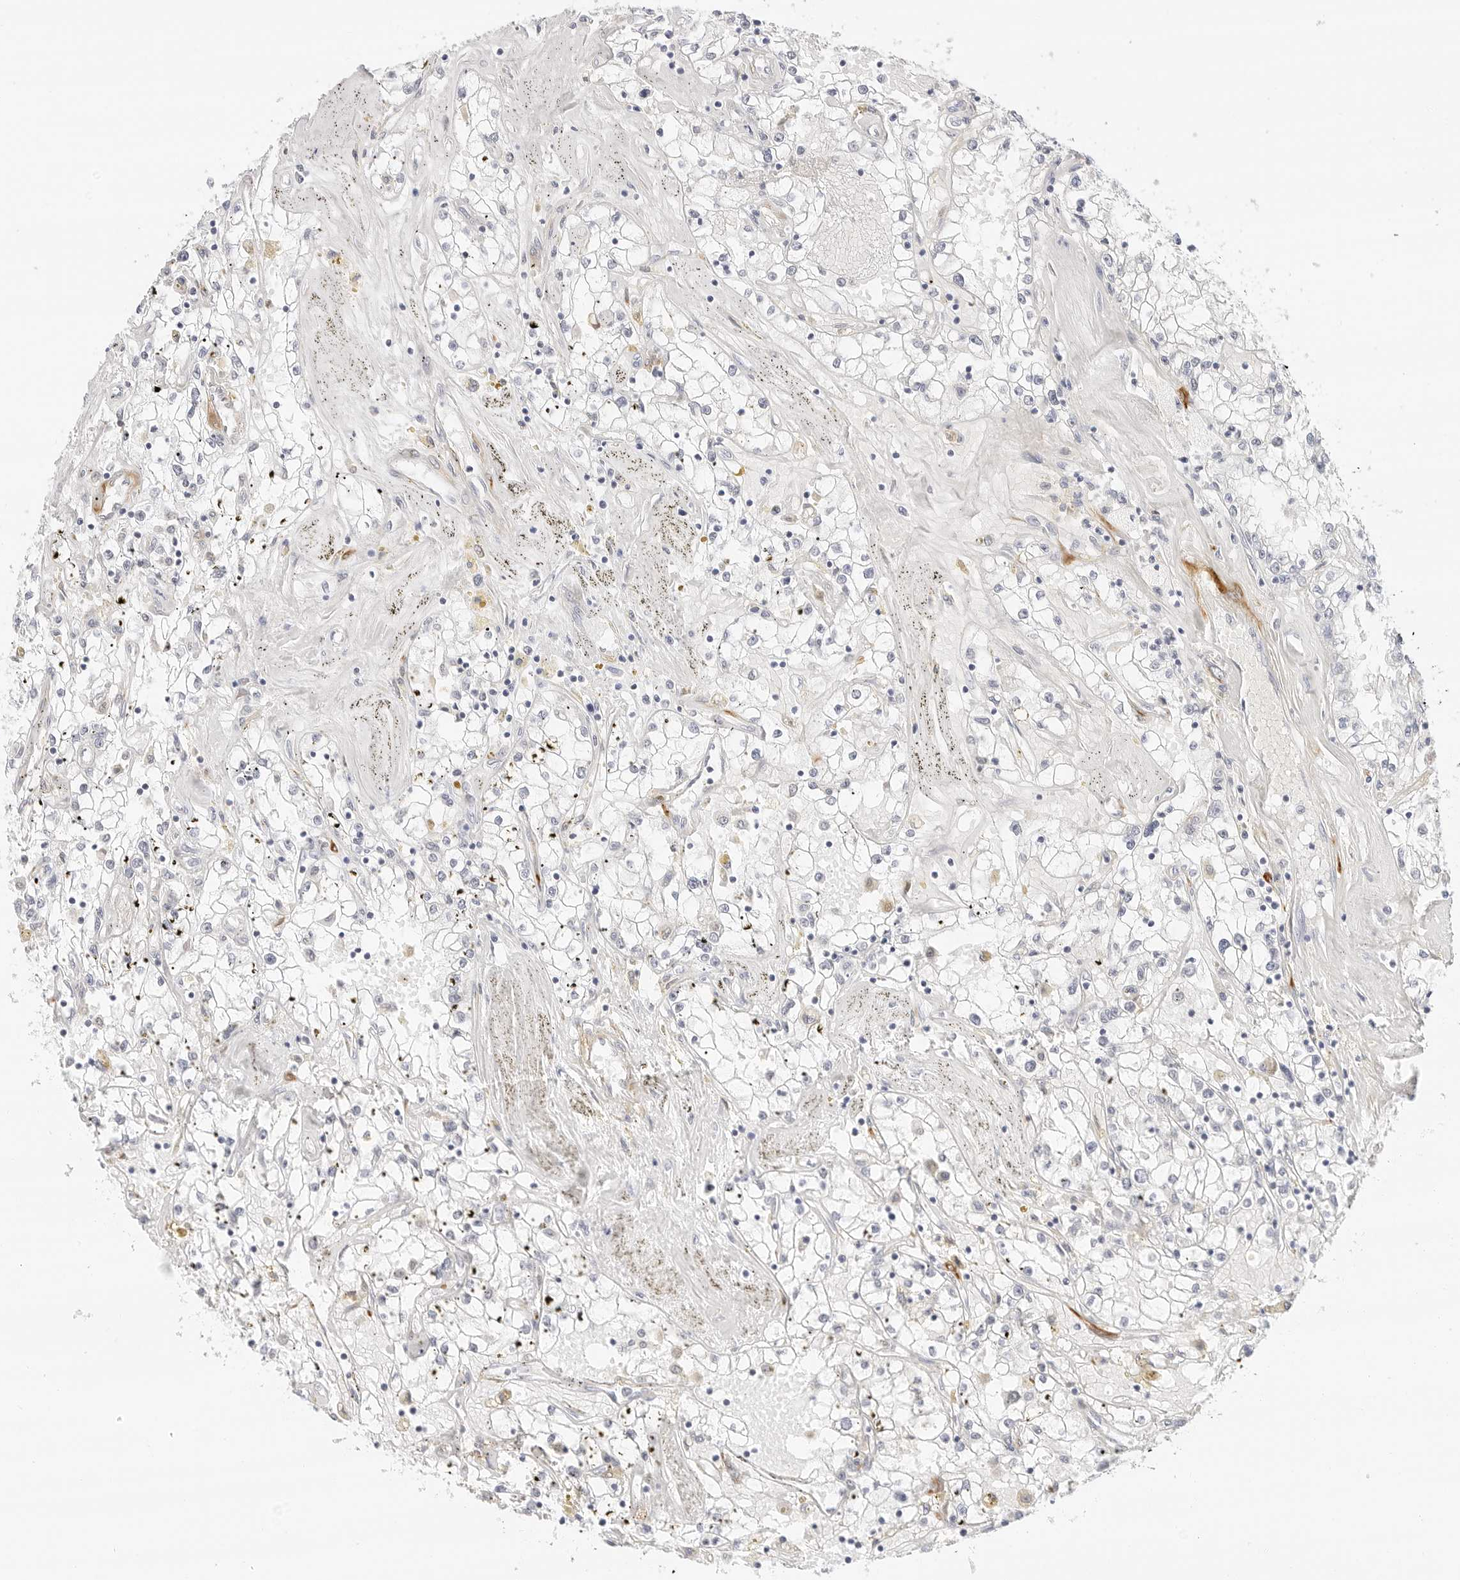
{"staining": {"intensity": "negative", "quantity": "none", "location": "none"}, "tissue": "renal cancer", "cell_type": "Tumor cells", "image_type": "cancer", "snomed": [{"axis": "morphology", "description": "Adenocarcinoma, NOS"}, {"axis": "topography", "description": "Kidney"}], "caption": "IHC of renal cancer exhibits no positivity in tumor cells. The staining was performed using DAB (3,3'-diaminobenzidine) to visualize the protein expression in brown, while the nuclei were stained in blue with hematoxylin (Magnification: 20x).", "gene": "PCDH19", "patient": {"sex": "male", "age": 56}}